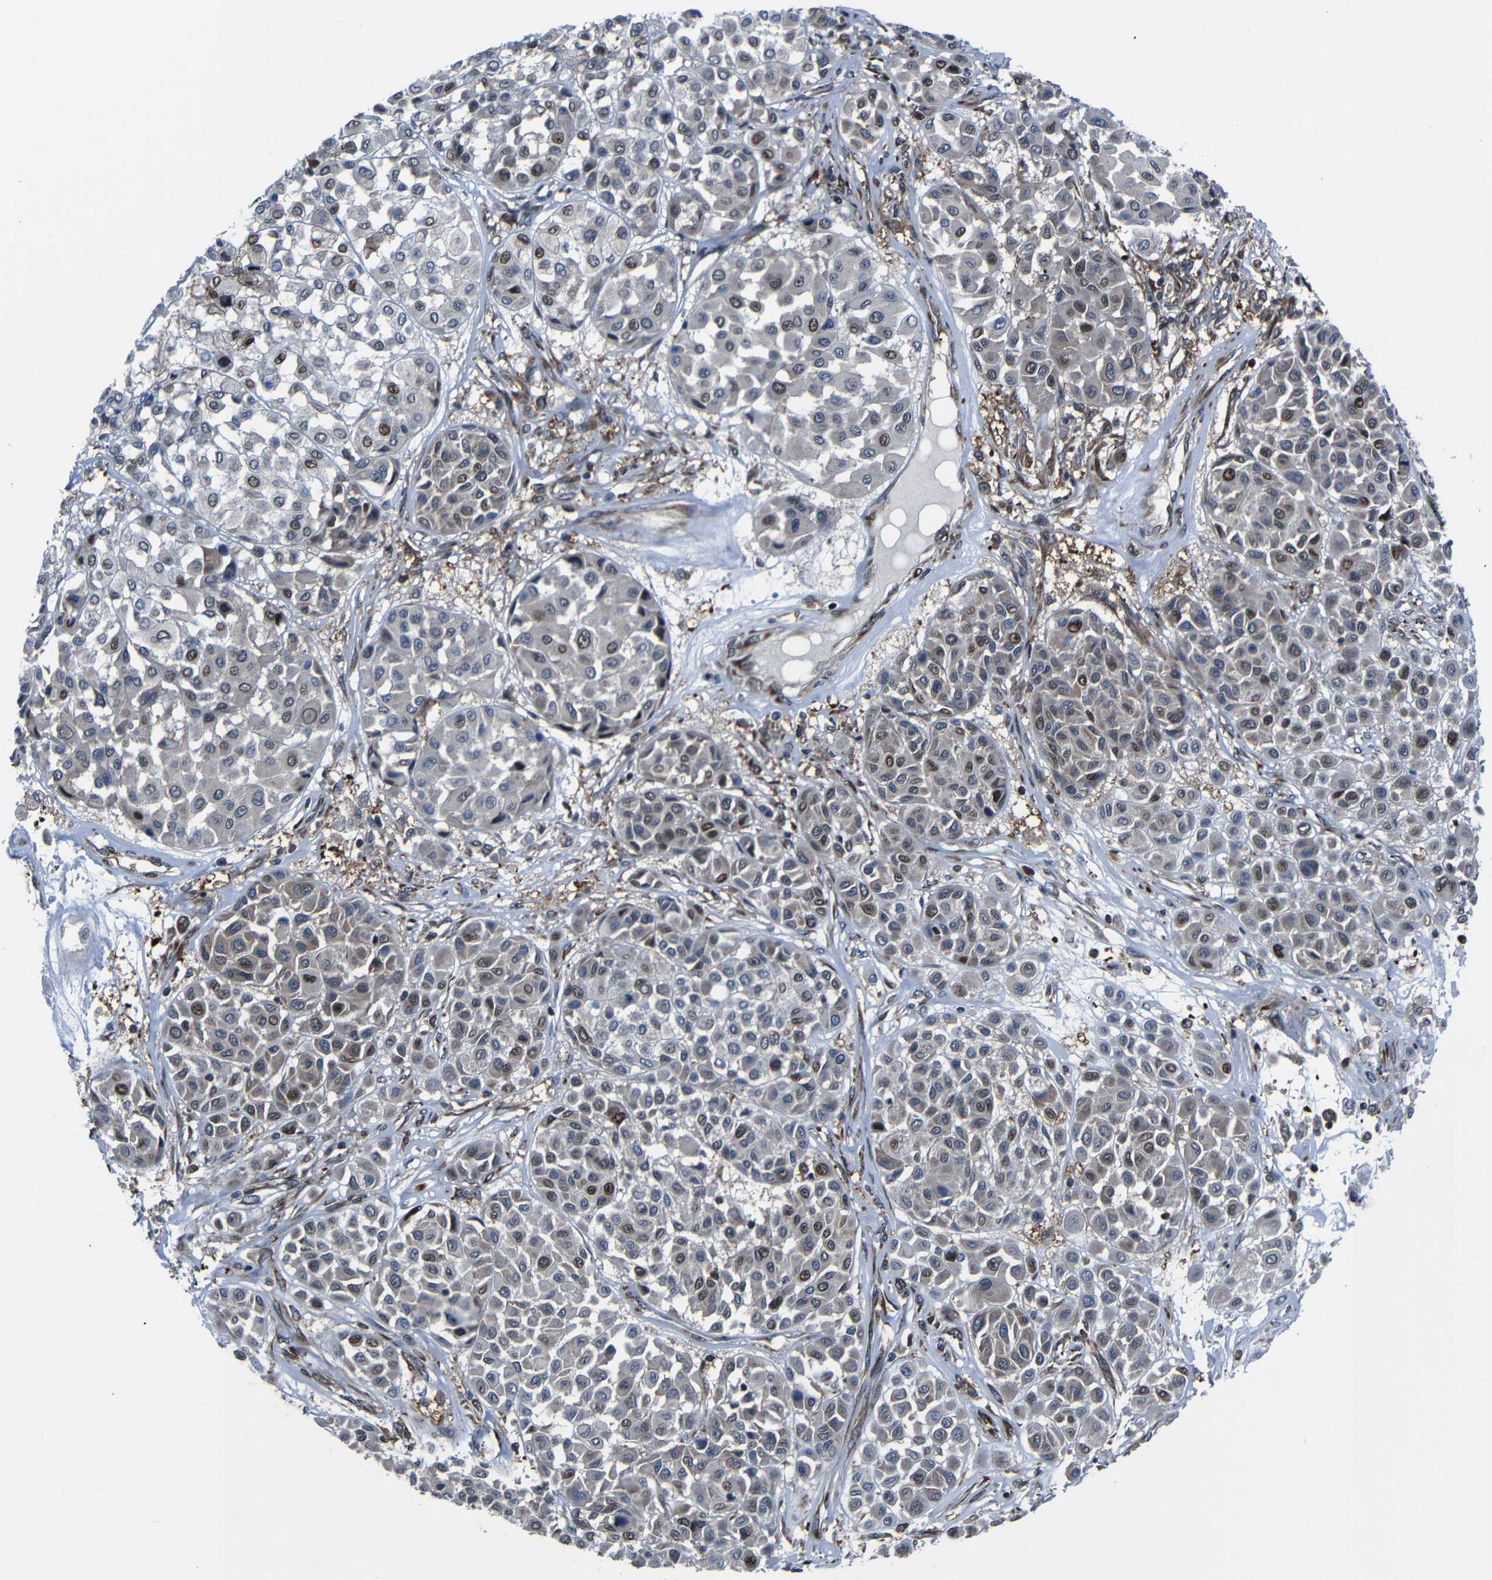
{"staining": {"intensity": "moderate", "quantity": "<25%", "location": "nuclear"}, "tissue": "melanoma", "cell_type": "Tumor cells", "image_type": "cancer", "snomed": [{"axis": "morphology", "description": "Malignant melanoma, Metastatic site"}, {"axis": "topography", "description": "Soft tissue"}], "caption": "Moderate nuclear positivity is identified in about <25% of tumor cells in malignant melanoma (metastatic site).", "gene": "KIAA0513", "patient": {"sex": "male", "age": 41}}